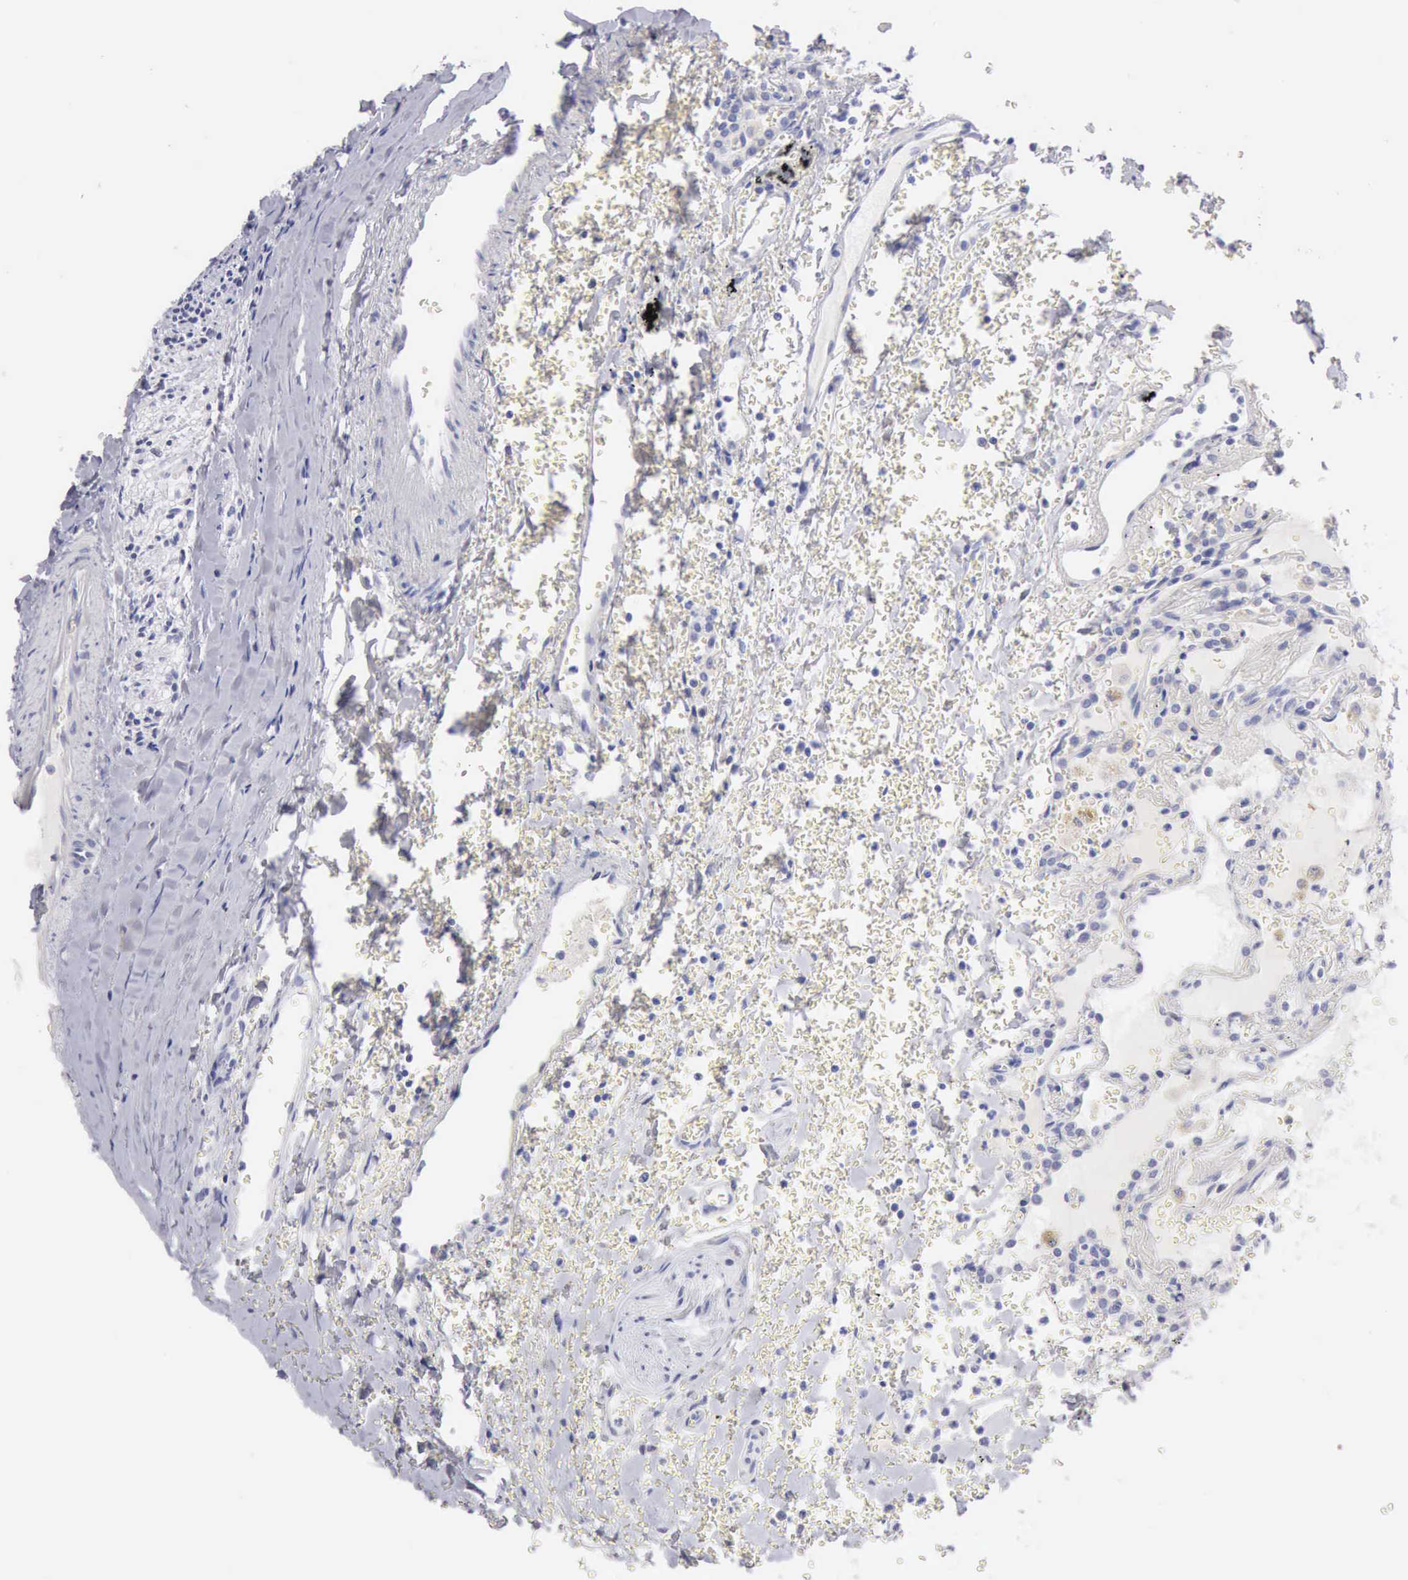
{"staining": {"intensity": "weak", "quantity": "<25%", "location": "cytoplasmic/membranous"}, "tissue": "carcinoid", "cell_type": "Tumor cells", "image_type": "cancer", "snomed": [{"axis": "morphology", "description": "Carcinoid, malignant, NOS"}, {"axis": "topography", "description": "Bronchus"}], "caption": "The IHC micrograph has no significant expression in tumor cells of carcinoid tissue. (DAB immunohistochemistry (IHC), high magnification).", "gene": "ANGEL1", "patient": {"sex": "male", "age": 55}}